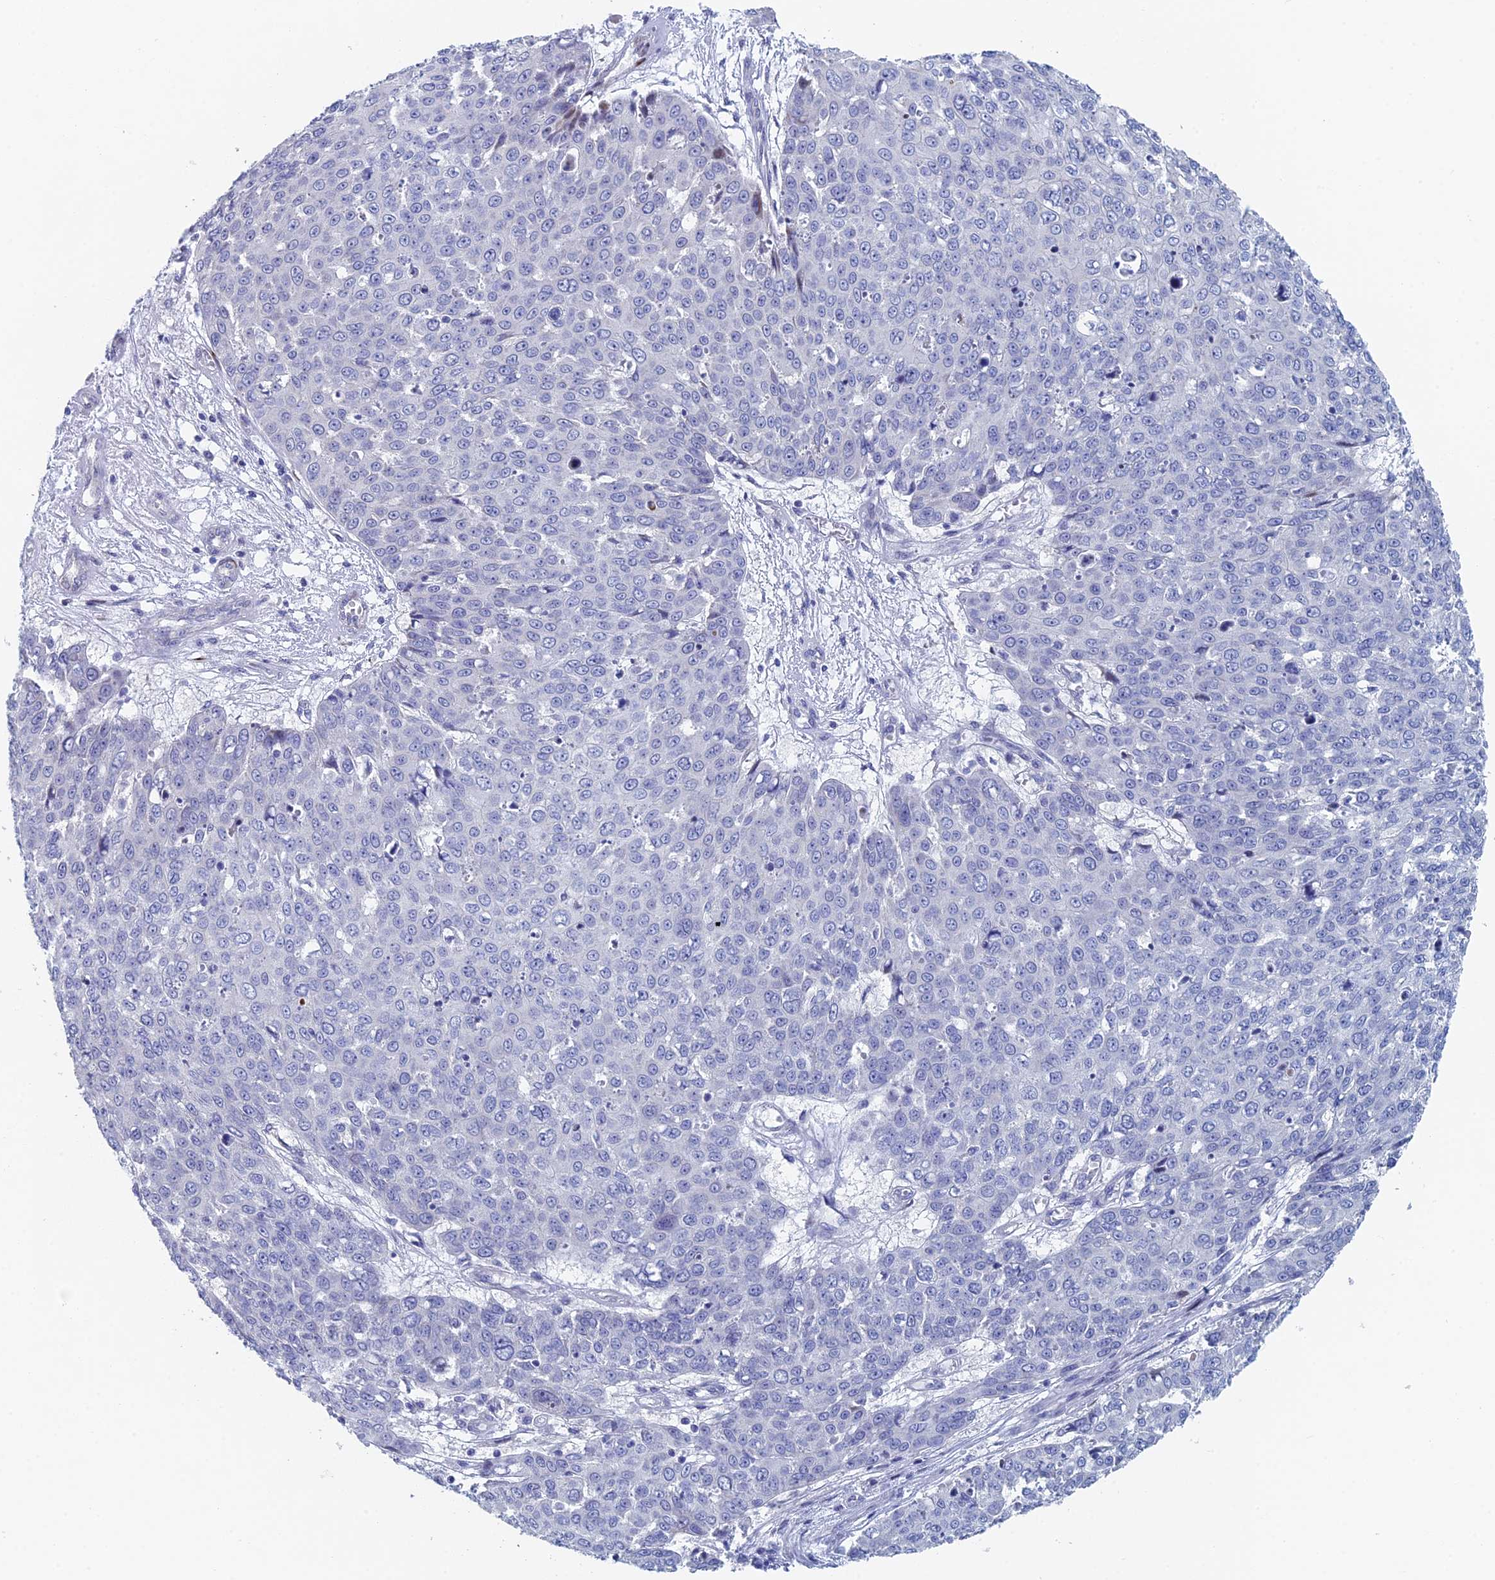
{"staining": {"intensity": "negative", "quantity": "none", "location": "none"}, "tissue": "skin cancer", "cell_type": "Tumor cells", "image_type": "cancer", "snomed": [{"axis": "morphology", "description": "Squamous cell carcinoma, NOS"}, {"axis": "topography", "description": "Skin"}], "caption": "This is an immunohistochemistry histopathology image of skin cancer (squamous cell carcinoma). There is no expression in tumor cells.", "gene": "DRGX", "patient": {"sex": "male", "age": 71}}